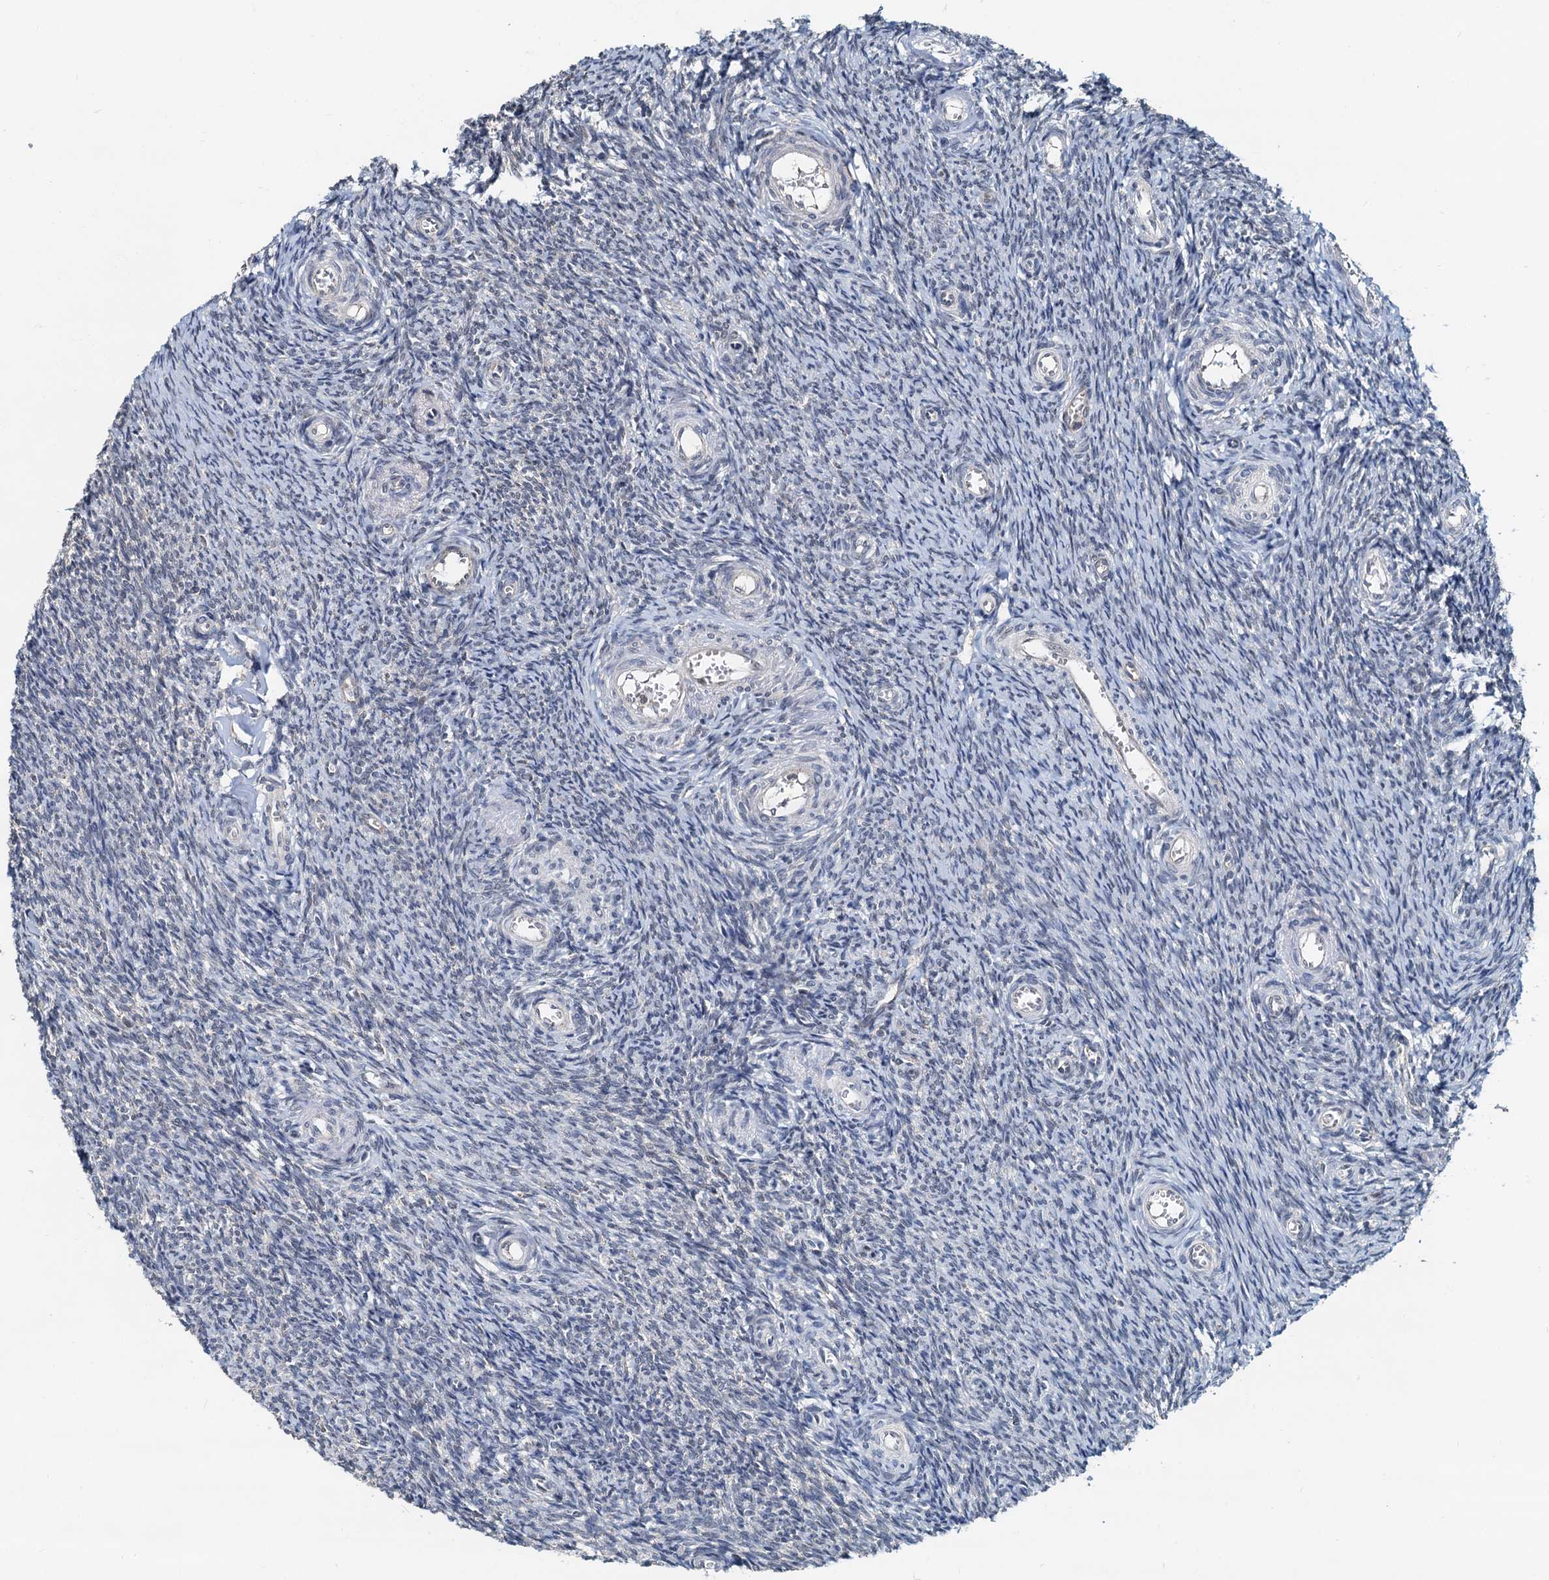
{"staining": {"intensity": "weak", "quantity": "<25%", "location": "nuclear"}, "tissue": "ovary", "cell_type": "Ovarian stroma cells", "image_type": "normal", "snomed": [{"axis": "morphology", "description": "Normal tissue, NOS"}, {"axis": "topography", "description": "Ovary"}], "caption": "Immunohistochemistry (IHC) photomicrograph of benign ovary: ovary stained with DAB (3,3'-diaminobenzidine) demonstrates no significant protein staining in ovarian stroma cells. (Immunohistochemistry, brightfield microscopy, high magnification).", "gene": "MCMBP", "patient": {"sex": "female", "age": 44}}